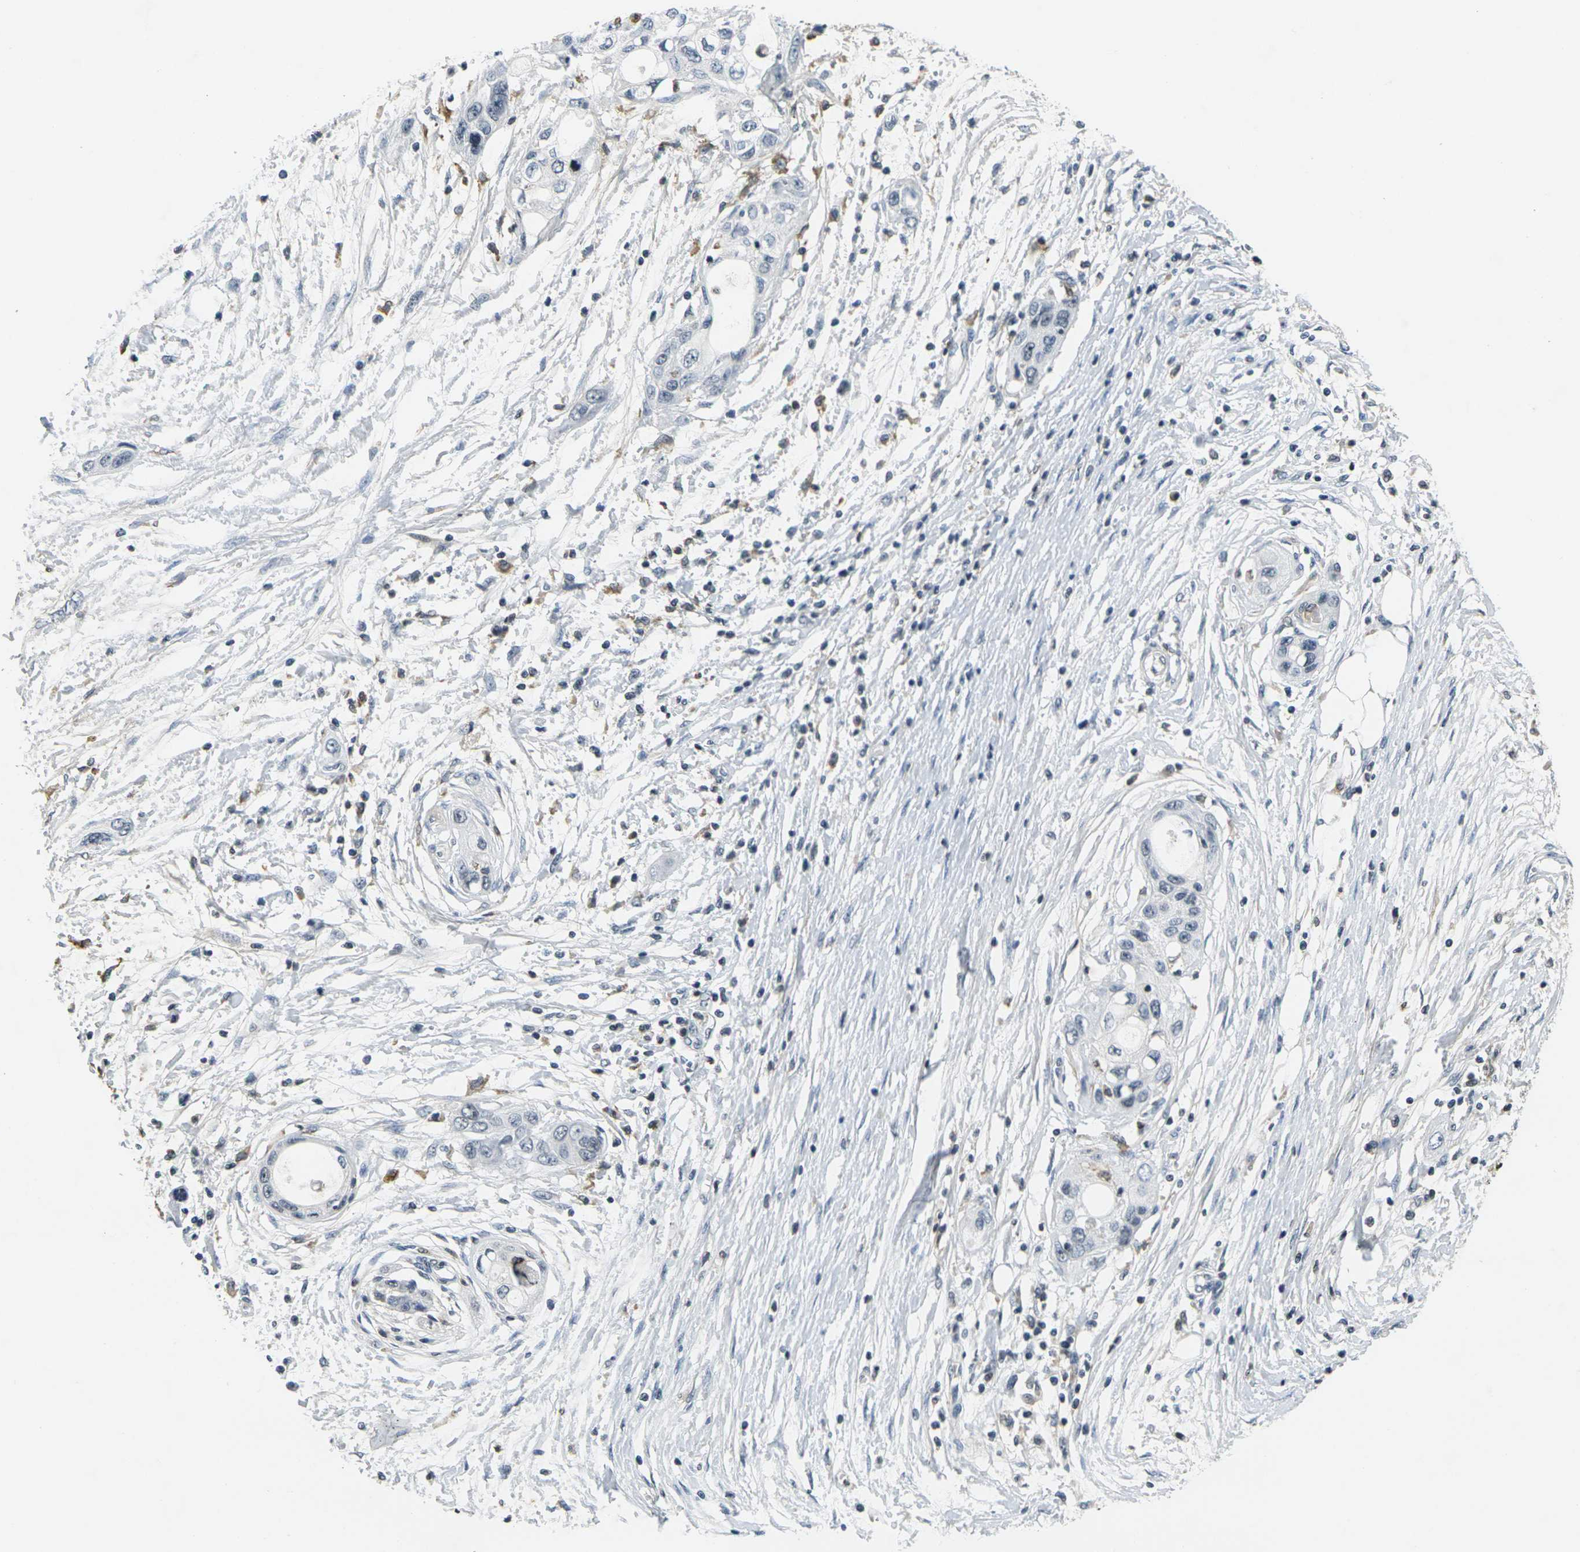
{"staining": {"intensity": "weak", "quantity": "<25%", "location": "cytoplasmic/membranous"}, "tissue": "pancreatic cancer", "cell_type": "Tumor cells", "image_type": "cancer", "snomed": [{"axis": "morphology", "description": "Adenocarcinoma, NOS"}, {"axis": "topography", "description": "Pancreas"}], "caption": "High power microscopy micrograph of an immunohistochemistry (IHC) image of pancreatic cancer (adenocarcinoma), revealing no significant positivity in tumor cells.", "gene": "C1QC", "patient": {"sex": "female", "age": 70}}